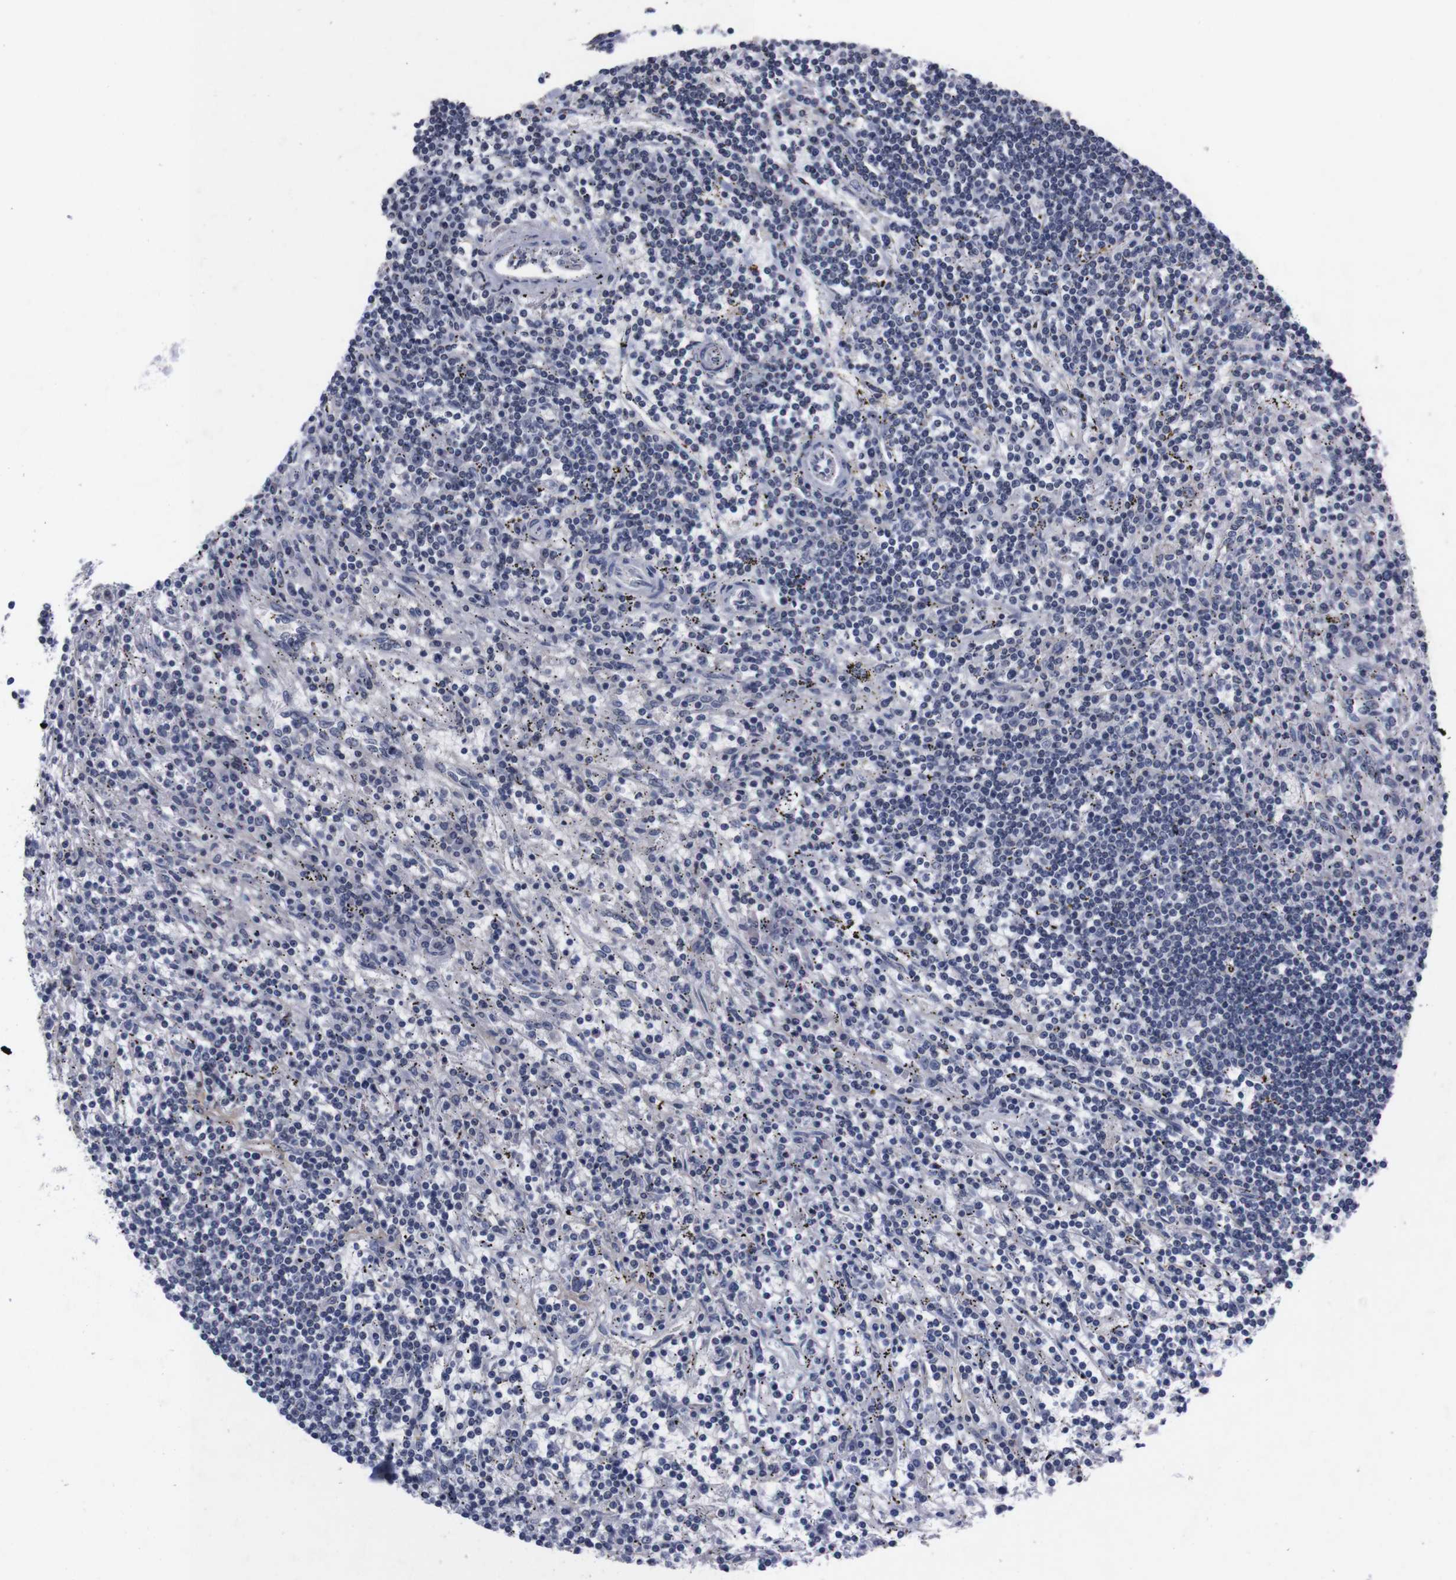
{"staining": {"intensity": "negative", "quantity": "none", "location": "none"}, "tissue": "lymphoma", "cell_type": "Tumor cells", "image_type": "cancer", "snomed": [{"axis": "morphology", "description": "Malignant lymphoma, non-Hodgkin's type, Low grade"}, {"axis": "topography", "description": "Spleen"}], "caption": "This histopathology image is of malignant lymphoma, non-Hodgkin's type (low-grade) stained with immunohistochemistry (IHC) to label a protein in brown with the nuclei are counter-stained blue. There is no staining in tumor cells. (Stains: DAB (3,3'-diaminobenzidine) immunohistochemistry (IHC) with hematoxylin counter stain, Microscopy: brightfield microscopy at high magnification).", "gene": "TNFRSF21", "patient": {"sex": "male", "age": 76}}